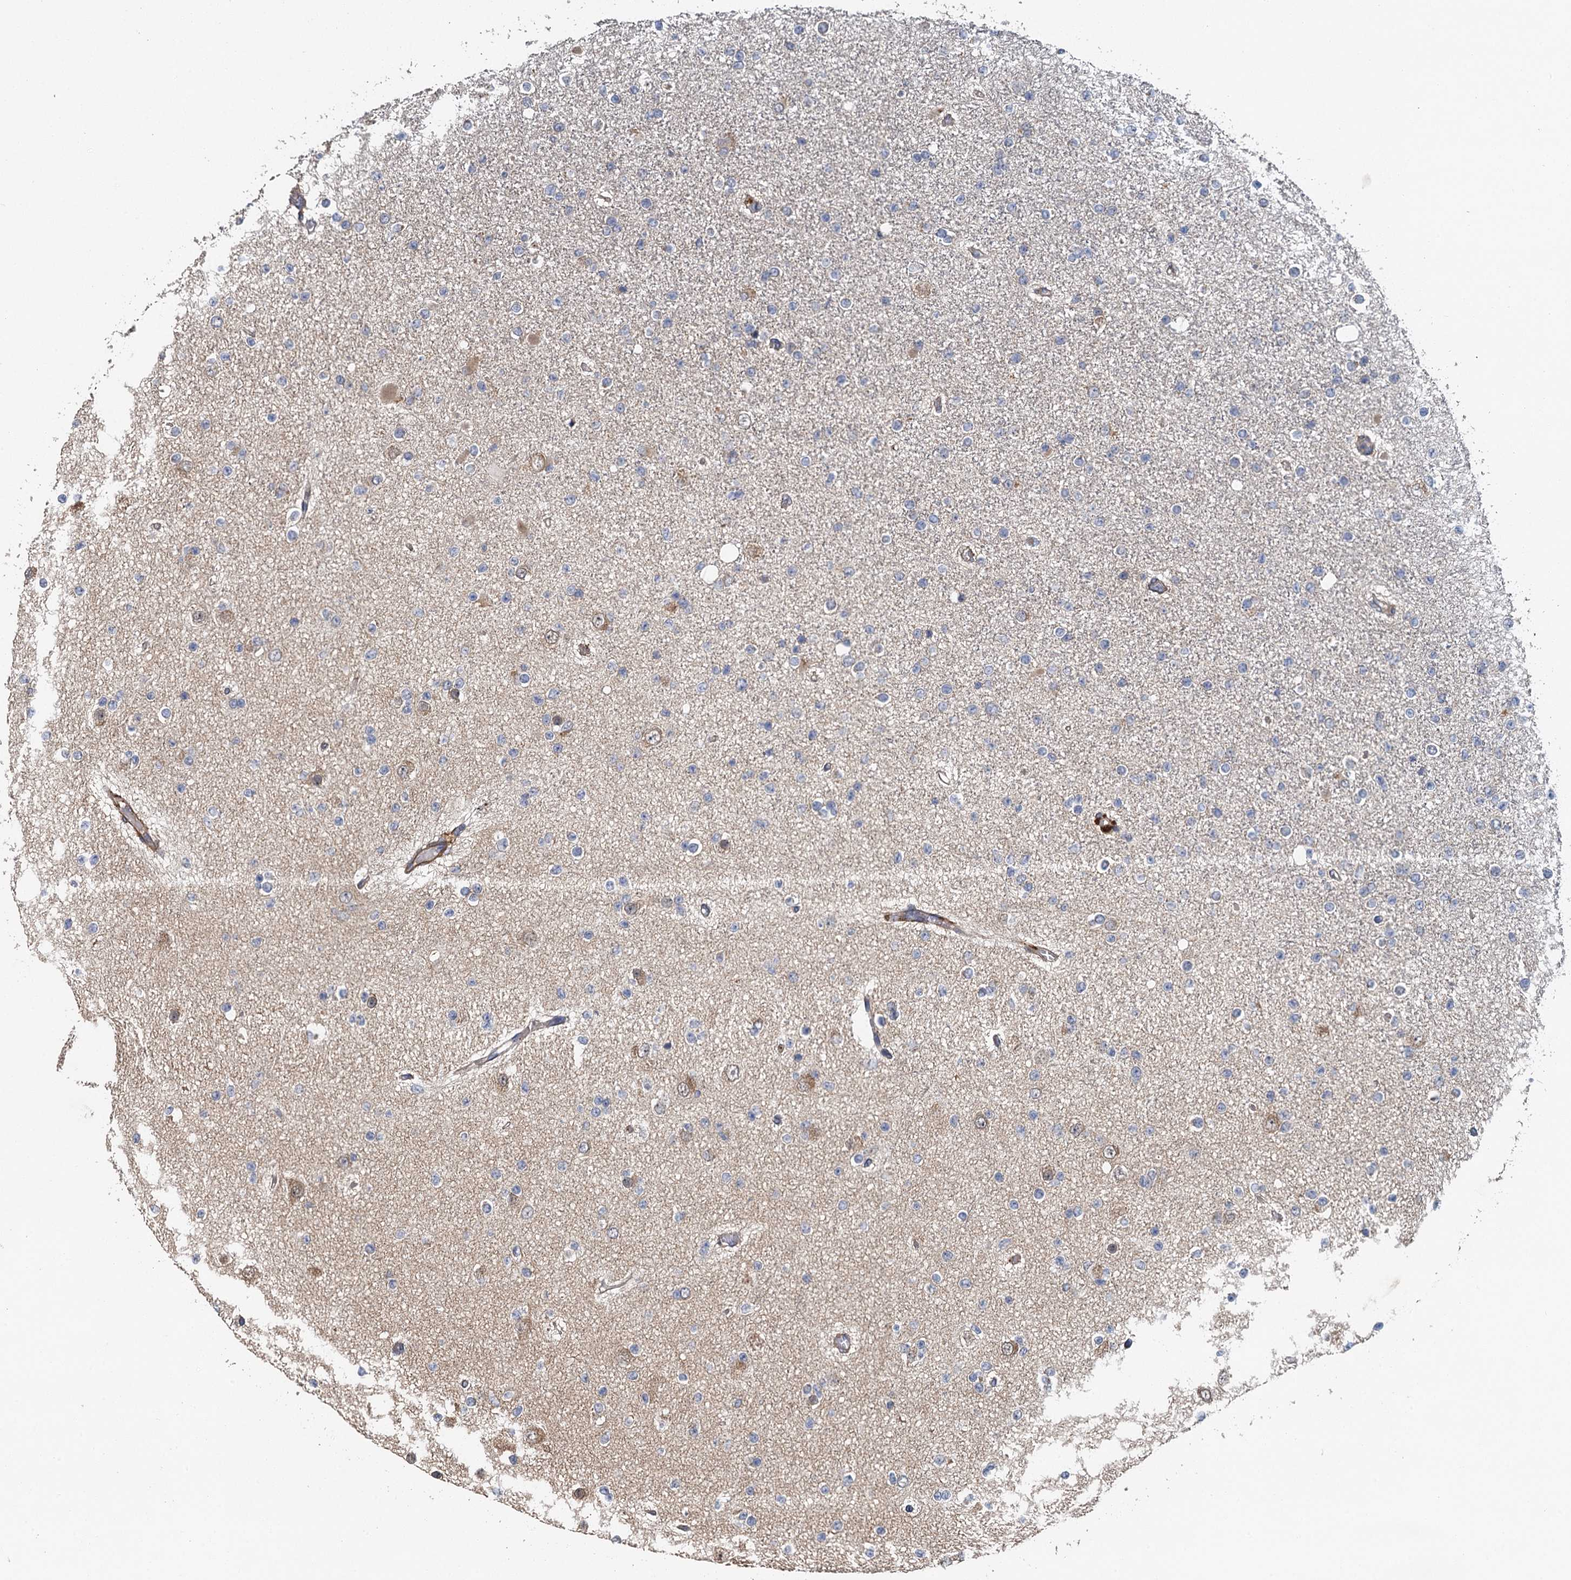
{"staining": {"intensity": "negative", "quantity": "none", "location": "none"}, "tissue": "glioma", "cell_type": "Tumor cells", "image_type": "cancer", "snomed": [{"axis": "morphology", "description": "Glioma, malignant, Low grade"}, {"axis": "topography", "description": "Brain"}], "caption": "Tumor cells show no significant staining in glioma.", "gene": "MEAK7", "patient": {"sex": "female", "age": 22}}